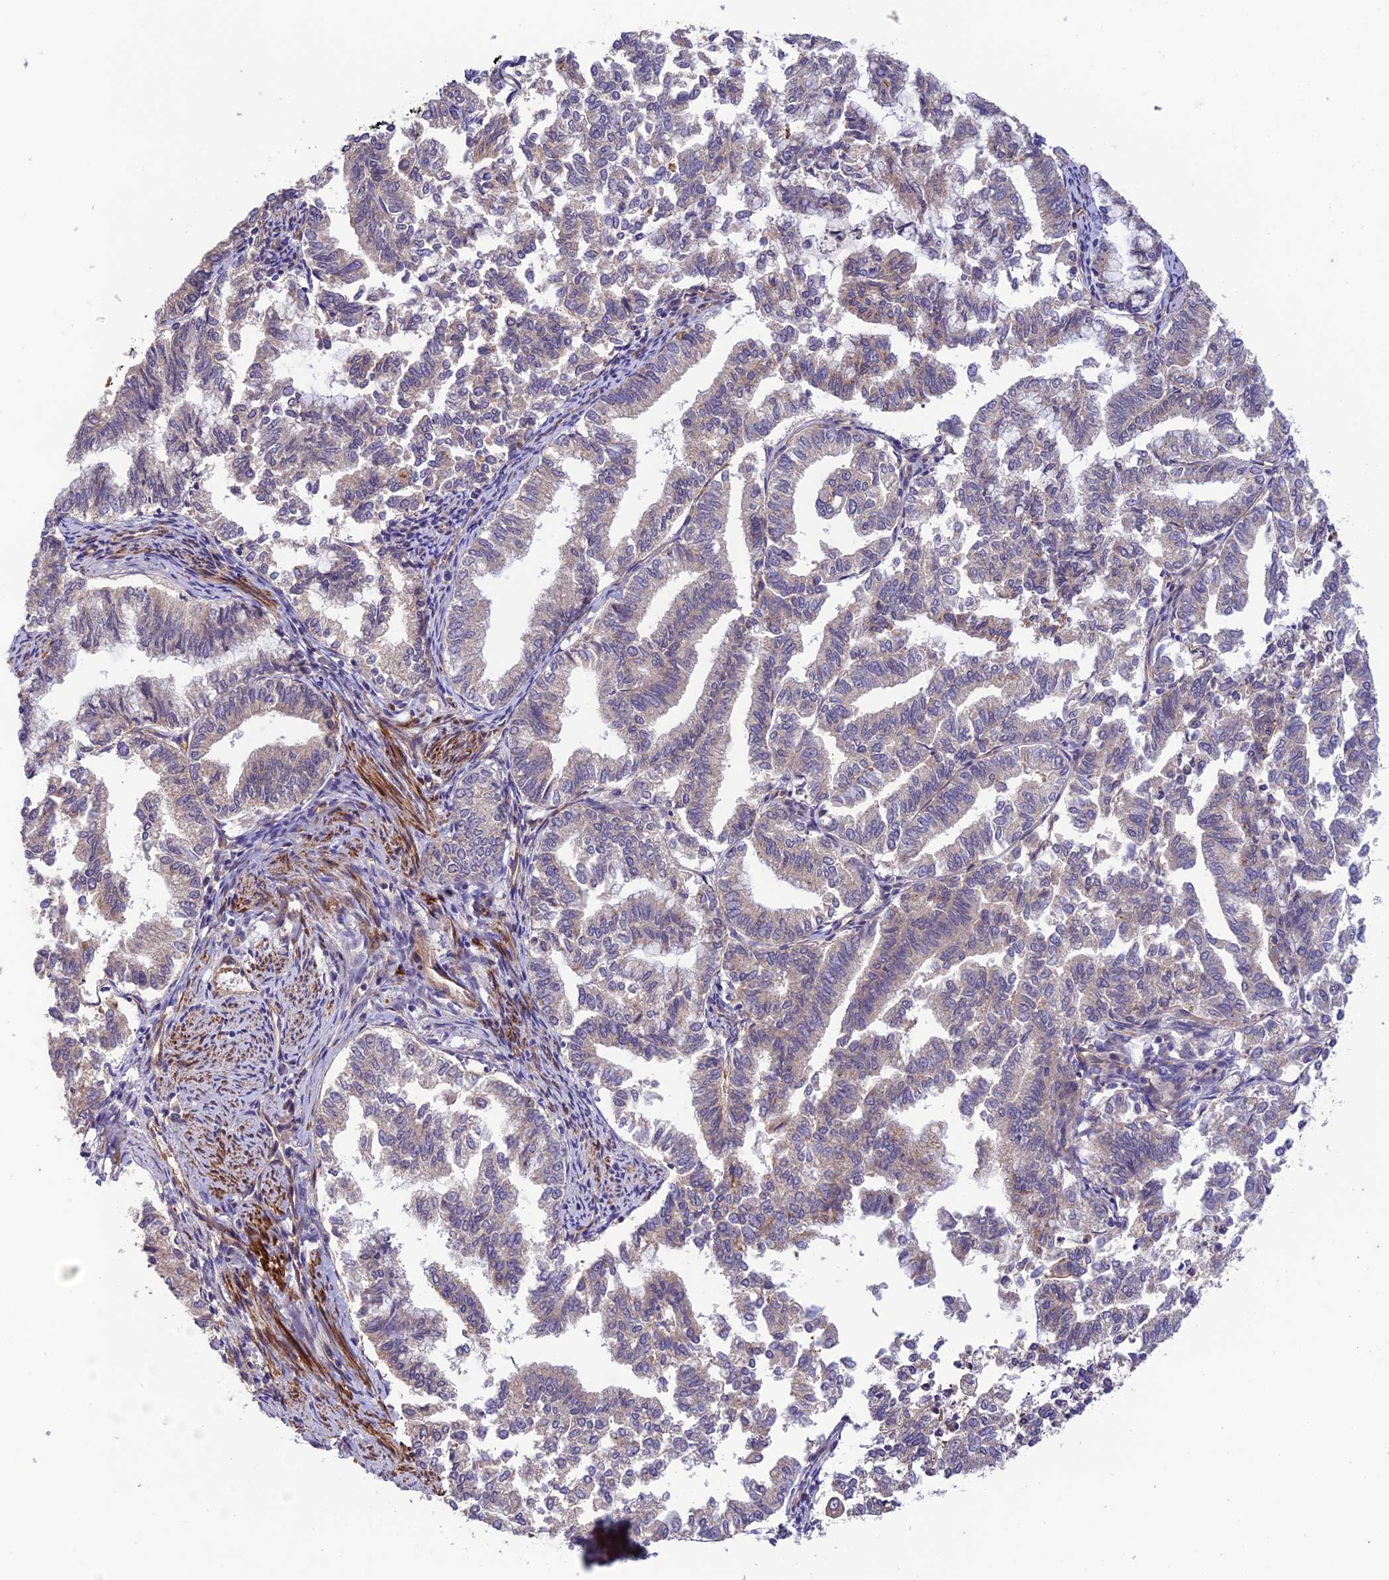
{"staining": {"intensity": "weak", "quantity": "<25%", "location": "cytoplasmic/membranous"}, "tissue": "endometrial cancer", "cell_type": "Tumor cells", "image_type": "cancer", "snomed": [{"axis": "morphology", "description": "Adenocarcinoma, NOS"}, {"axis": "topography", "description": "Endometrium"}], "caption": "Tumor cells show no significant positivity in adenocarcinoma (endometrial). (DAB IHC with hematoxylin counter stain).", "gene": "ADAMTS15", "patient": {"sex": "female", "age": 79}}